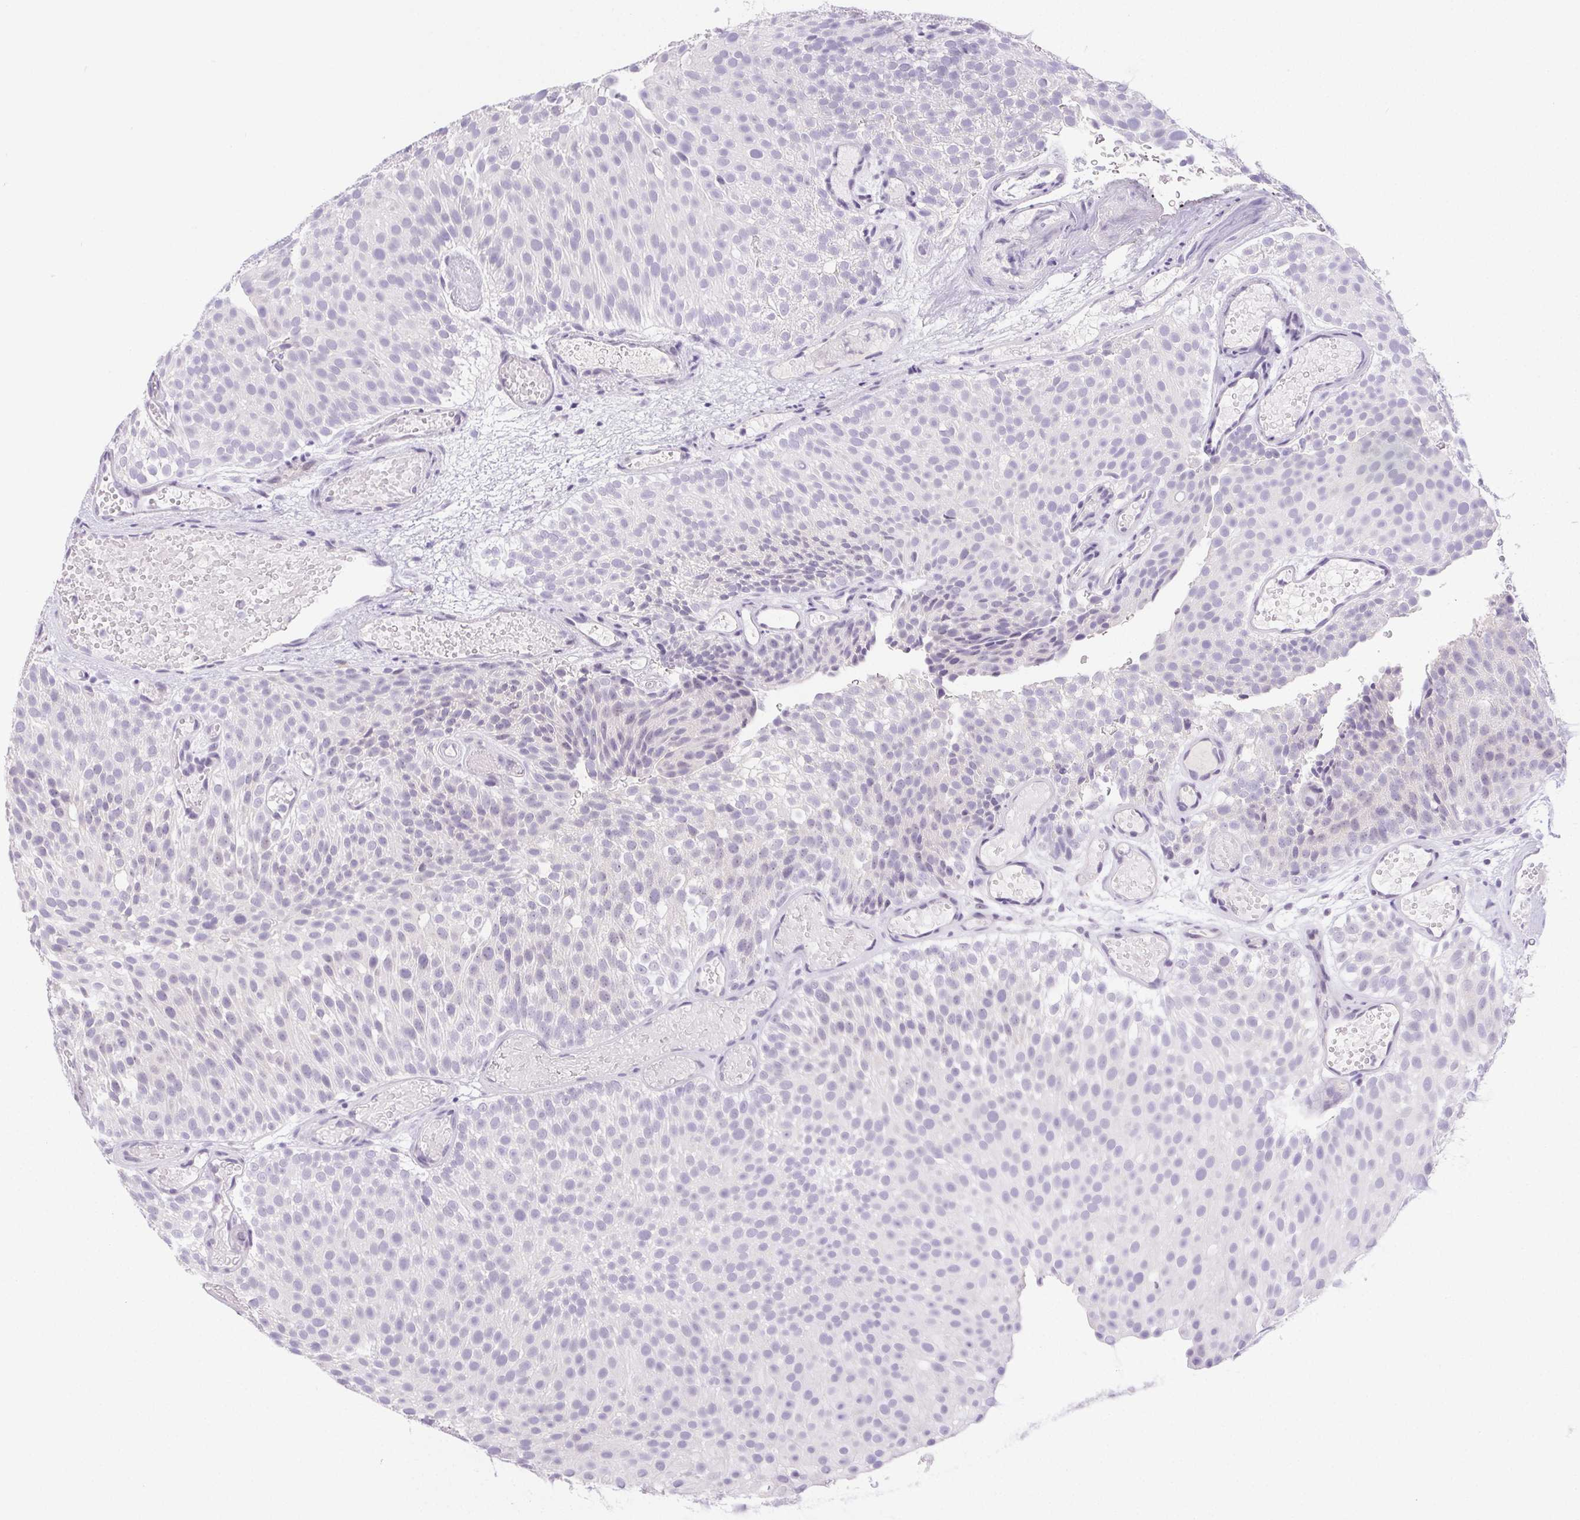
{"staining": {"intensity": "negative", "quantity": "none", "location": "none"}, "tissue": "urothelial cancer", "cell_type": "Tumor cells", "image_type": "cancer", "snomed": [{"axis": "morphology", "description": "Urothelial carcinoma, Low grade"}, {"axis": "topography", "description": "Urinary bladder"}], "caption": "This is a image of IHC staining of urothelial cancer, which shows no expression in tumor cells.", "gene": "ST8SIA3", "patient": {"sex": "male", "age": 78}}